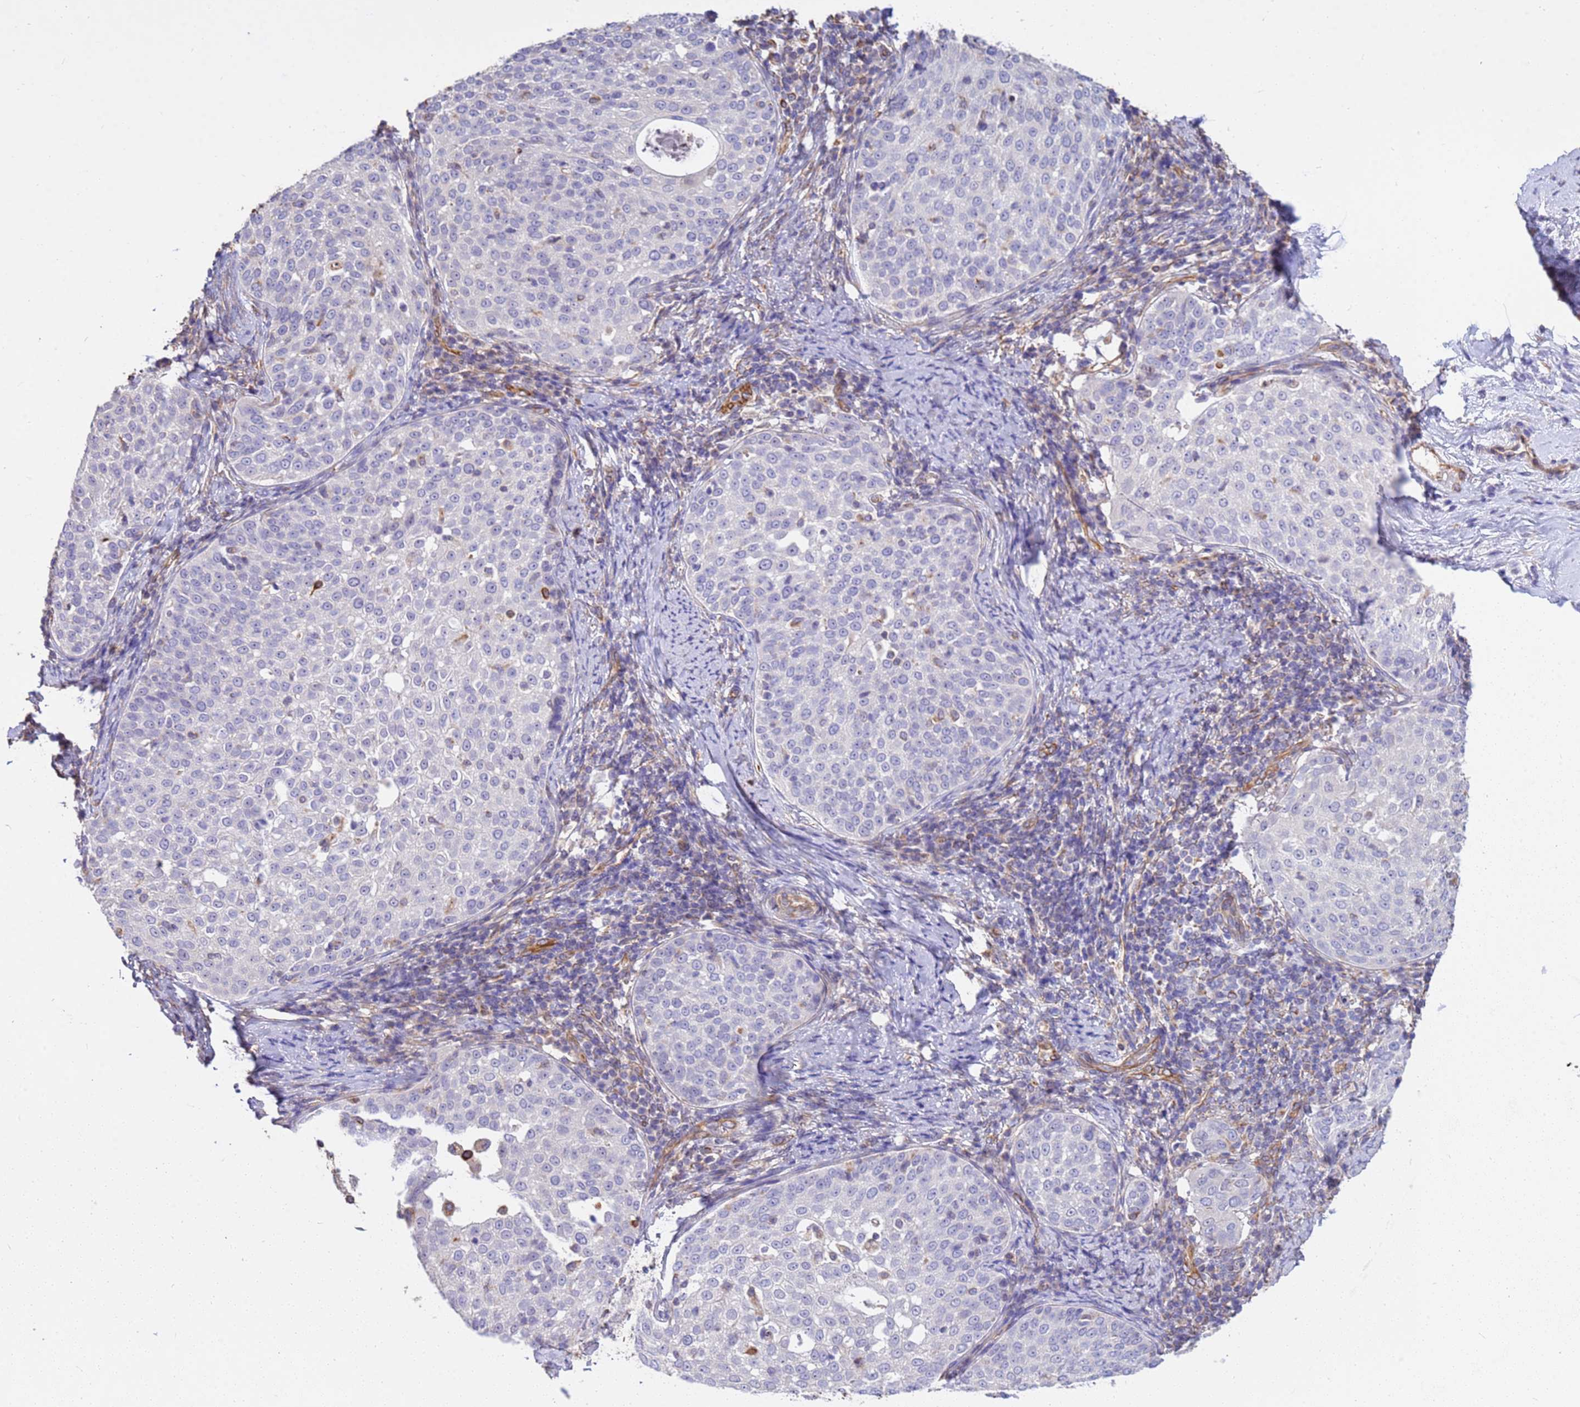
{"staining": {"intensity": "negative", "quantity": "none", "location": "none"}, "tissue": "cervical cancer", "cell_type": "Tumor cells", "image_type": "cancer", "snomed": [{"axis": "morphology", "description": "Squamous cell carcinoma, NOS"}, {"axis": "topography", "description": "Cervix"}], "caption": "This is an immunohistochemistry (IHC) image of cervical cancer. There is no staining in tumor cells.", "gene": "TCEAL3", "patient": {"sex": "female", "age": 57}}